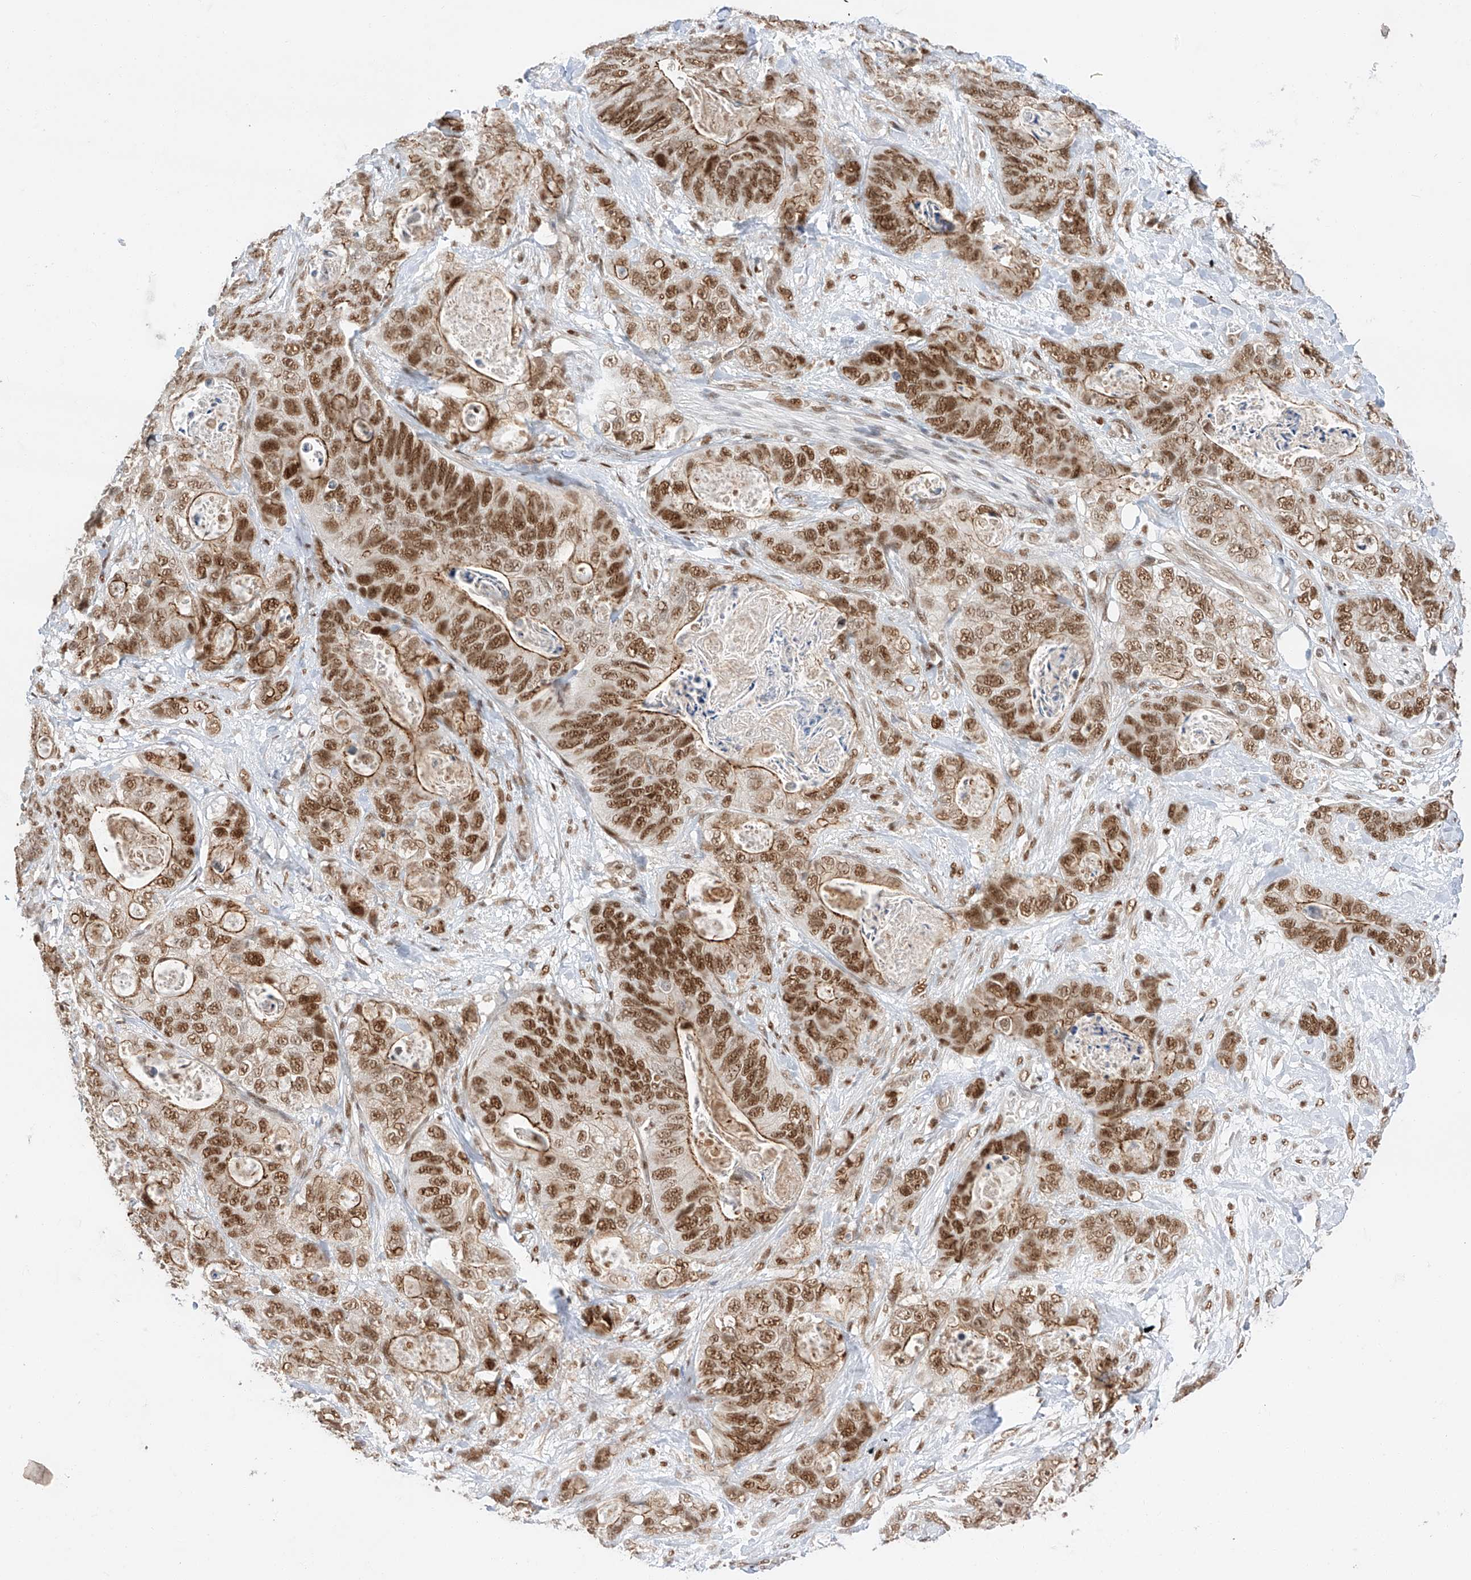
{"staining": {"intensity": "strong", "quantity": ">75%", "location": "cytoplasmic/membranous,nuclear"}, "tissue": "stomach cancer", "cell_type": "Tumor cells", "image_type": "cancer", "snomed": [{"axis": "morphology", "description": "Normal tissue, NOS"}, {"axis": "morphology", "description": "Adenocarcinoma, NOS"}, {"axis": "topography", "description": "Stomach"}], "caption": "Stomach cancer (adenocarcinoma) tissue shows strong cytoplasmic/membranous and nuclear positivity in about >75% of tumor cells (DAB = brown stain, brightfield microscopy at high magnification).", "gene": "POGK", "patient": {"sex": "female", "age": 89}}